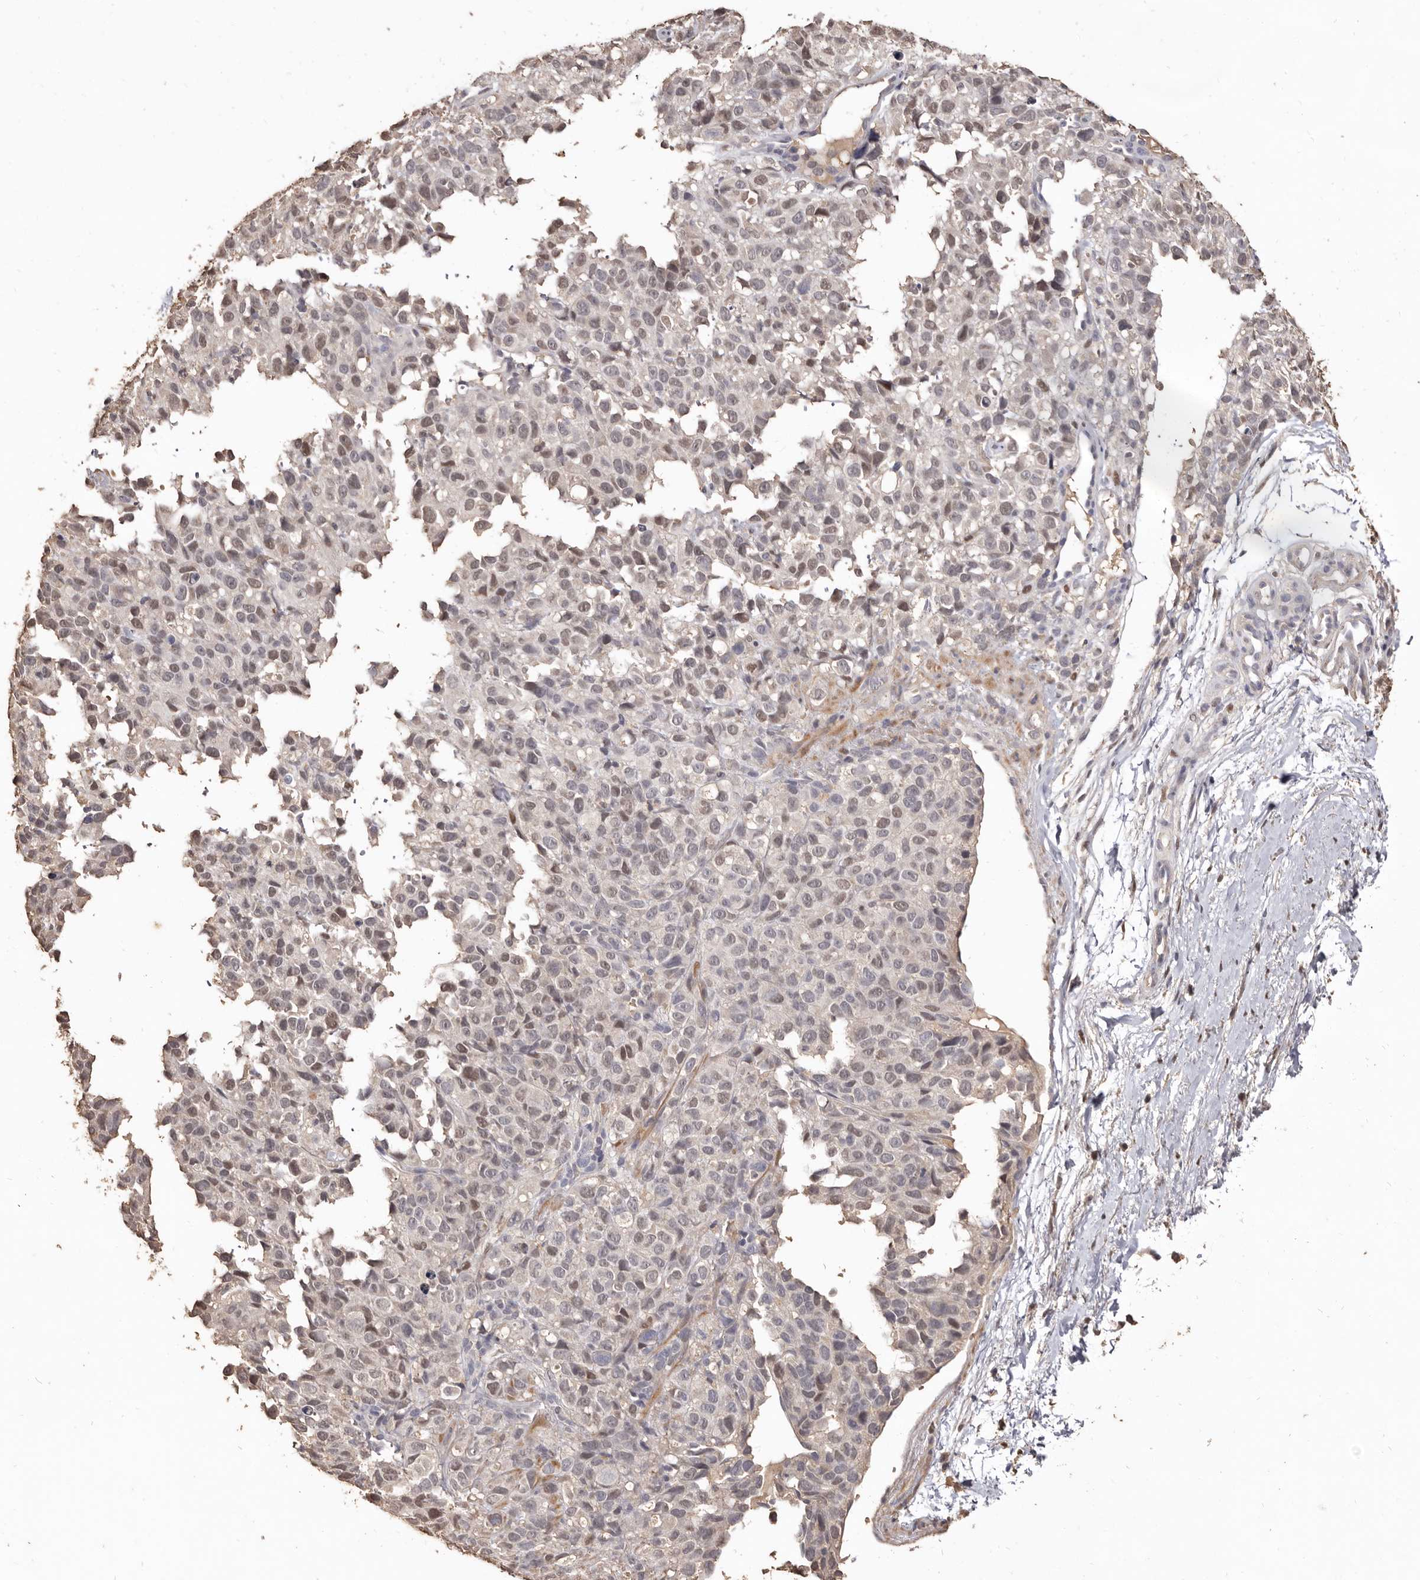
{"staining": {"intensity": "weak", "quantity": "<25%", "location": "nuclear"}, "tissue": "melanoma", "cell_type": "Tumor cells", "image_type": "cancer", "snomed": [{"axis": "morphology", "description": "Malignant melanoma, Metastatic site"}, {"axis": "topography", "description": "Skin"}], "caption": "An image of malignant melanoma (metastatic site) stained for a protein exhibits no brown staining in tumor cells.", "gene": "INAVA", "patient": {"sex": "female", "age": 72}}